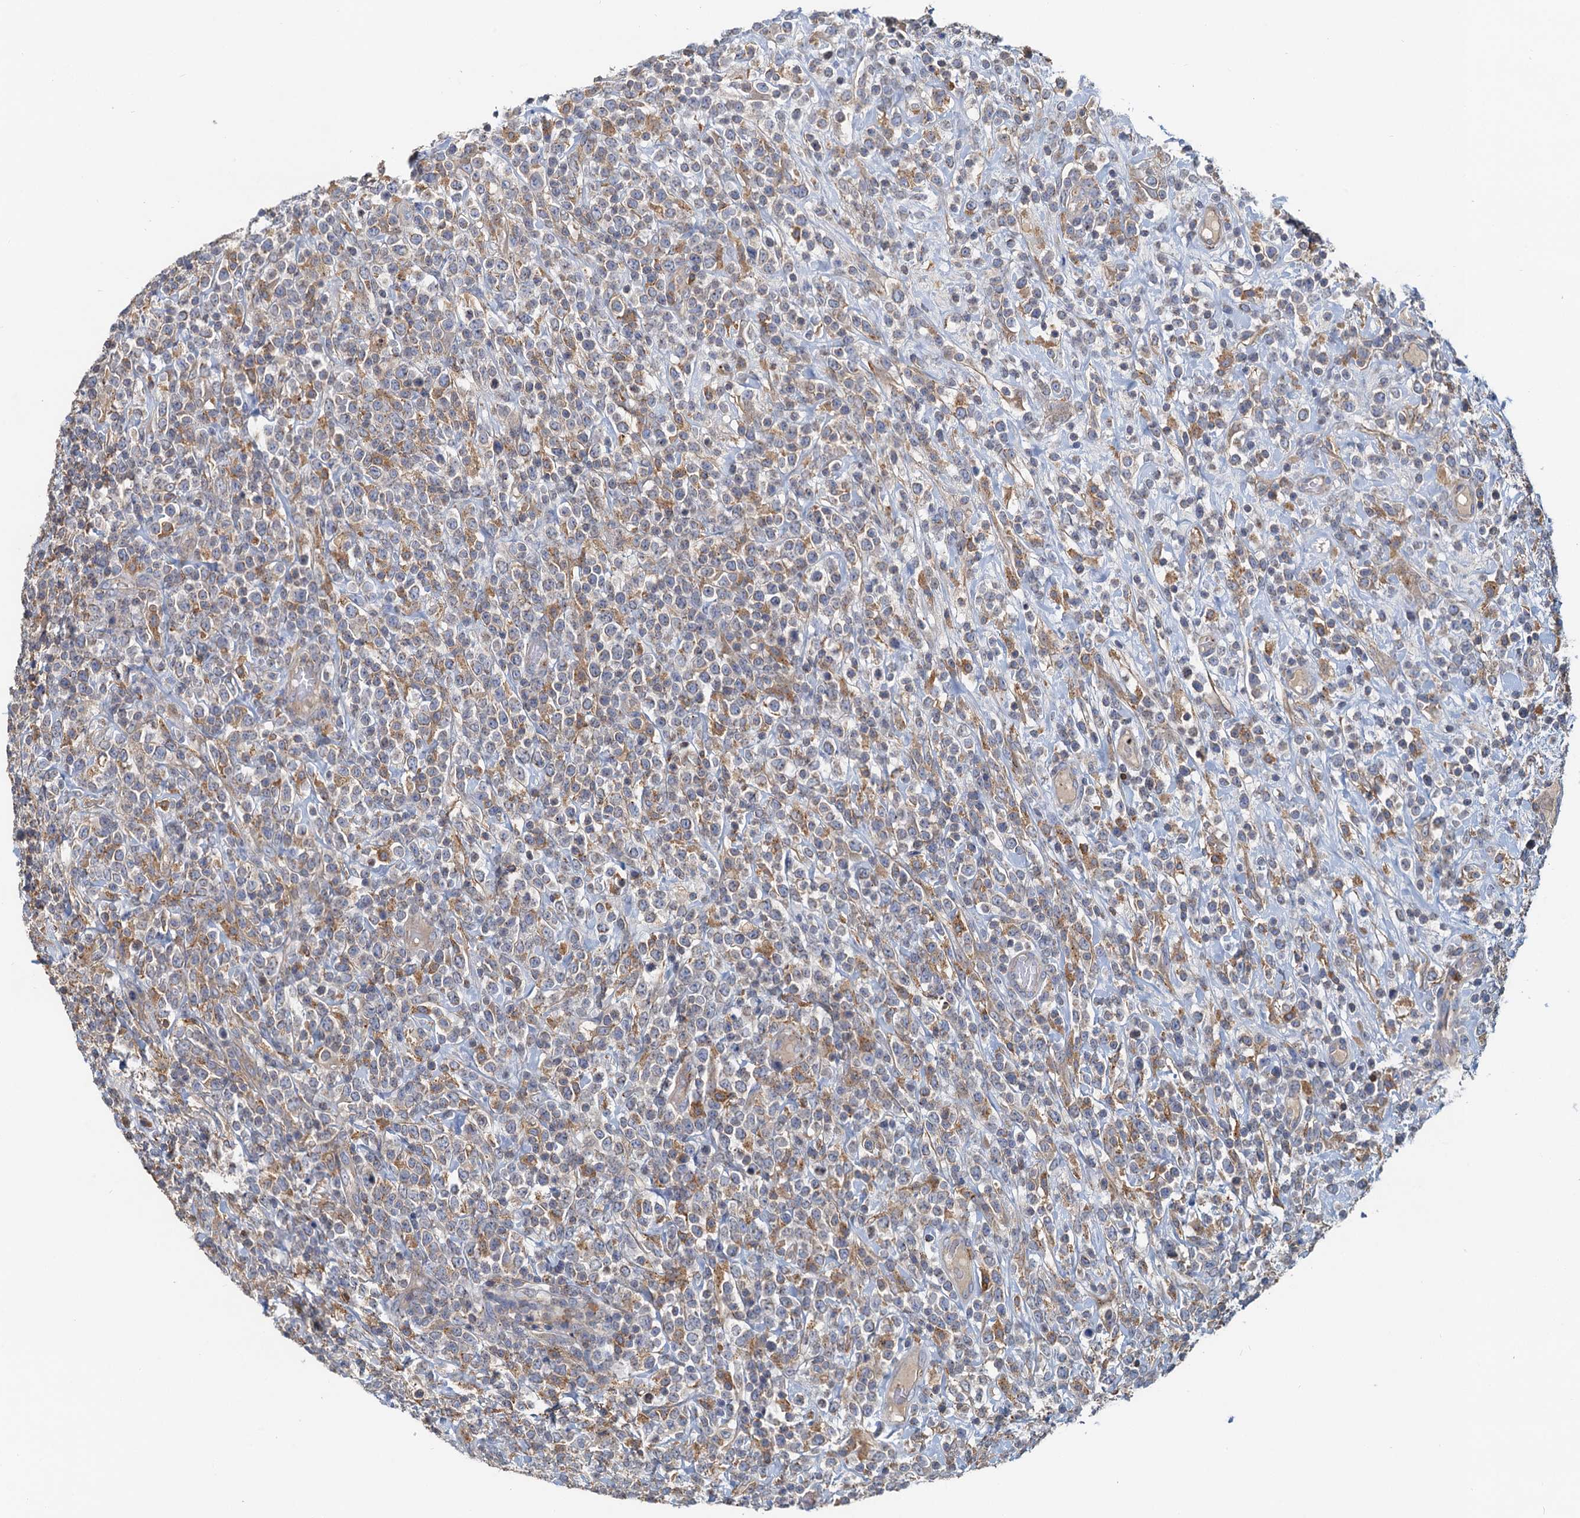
{"staining": {"intensity": "weak", "quantity": "<25%", "location": "cytoplasmic/membranous"}, "tissue": "lymphoma", "cell_type": "Tumor cells", "image_type": "cancer", "snomed": [{"axis": "morphology", "description": "Malignant lymphoma, non-Hodgkin's type, High grade"}, {"axis": "topography", "description": "Colon"}], "caption": "Tumor cells are negative for brown protein staining in lymphoma. (DAB immunohistochemistry (IHC), high magnification).", "gene": "TOLLIP", "patient": {"sex": "female", "age": 53}}